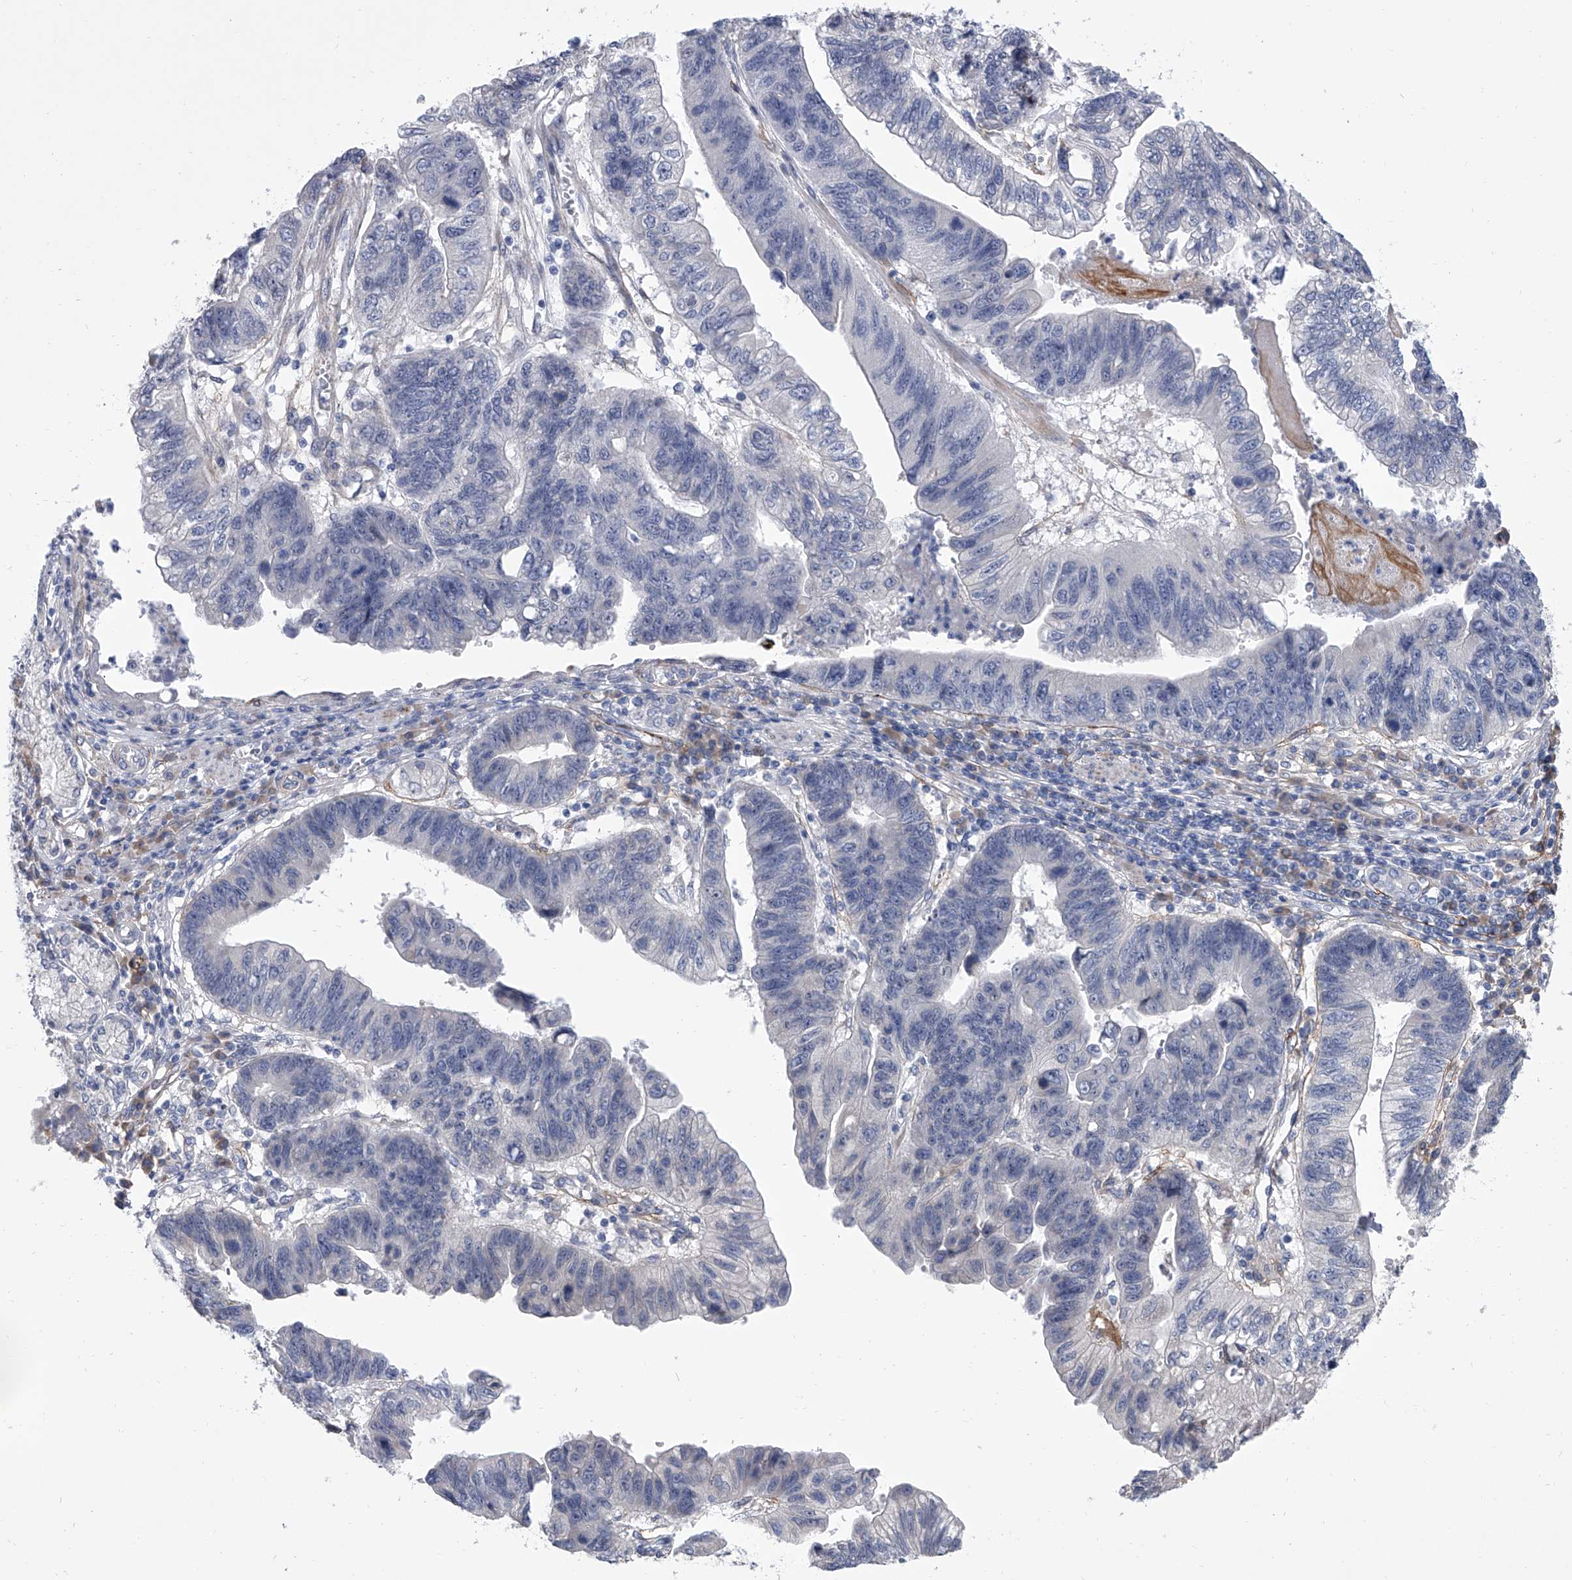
{"staining": {"intensity": "negative", "quantity": "none", "location": "none"}, "tissue": "stomach cancer", "cell_type": "Tumor cells", "image_type": "cancer", "snomed": [{"axis": "morphology", "description": "Adenocarcinoma, NOS"}, {"axis": "topography", "description": "Stomach"}], "caption": "Immunohistochemical staining of human stomach cancer exhibits no significant staining in tumor cells.", "gene": "ALG14", "patient": {"sex": "male", "age": 59}}